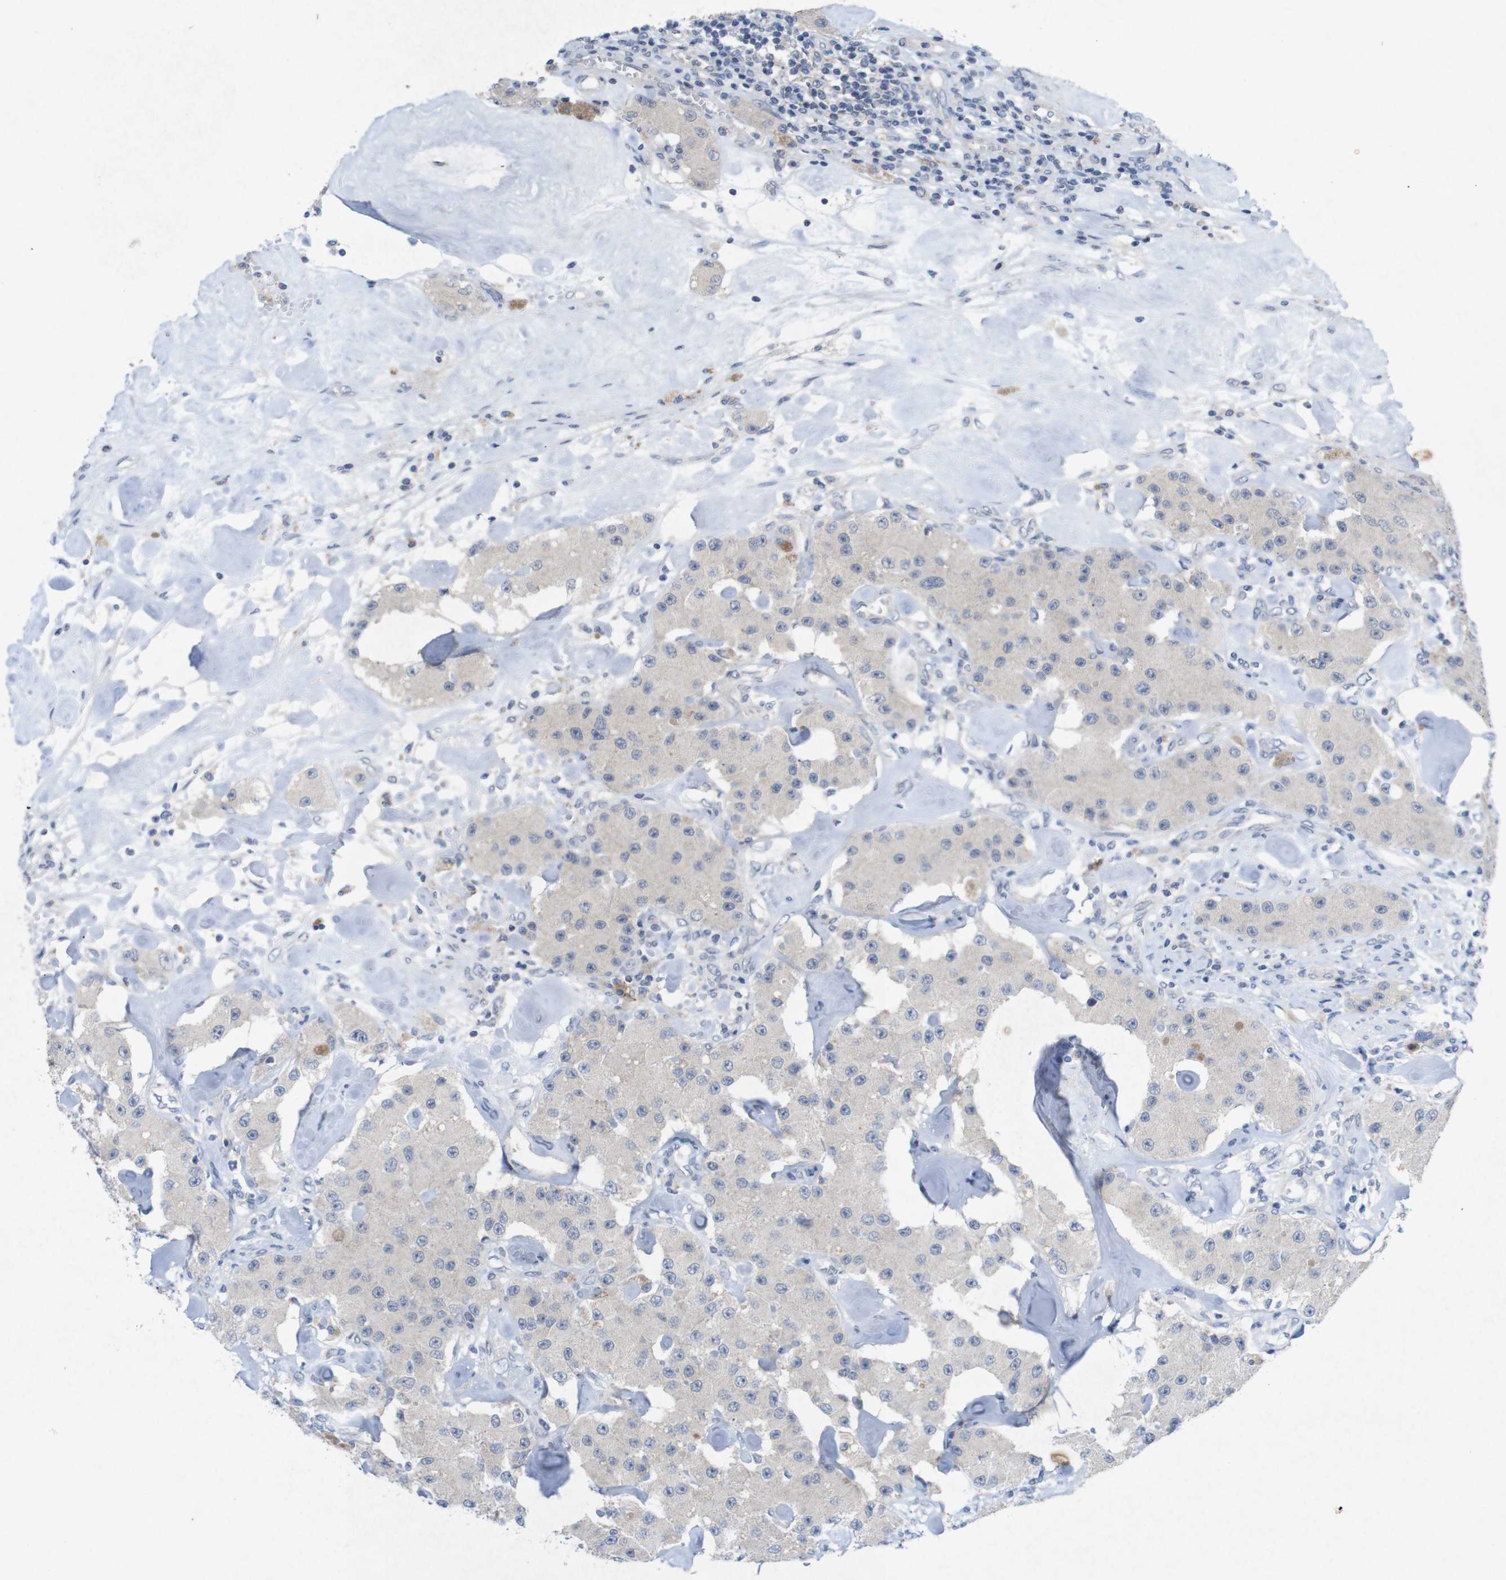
{"staining": {"intensity": "negative", "quantity": "none", "location": "none"}, "tissue": "carcinoid", "cell_type": "Tumor cells", "image_type": "cancer", "snomed": [{"axis": "morphology", "description": "Carcinoid, malignant, NOS"}, {"axis": "topography", "description": "Pancreas"}], "caption": "DAB immunohistochemical staining of human carcinoid demonstrates no significant positivity in tumor cells.", "gene": "SLAMF7", "patient": {"sex": "male", "age": 41}}